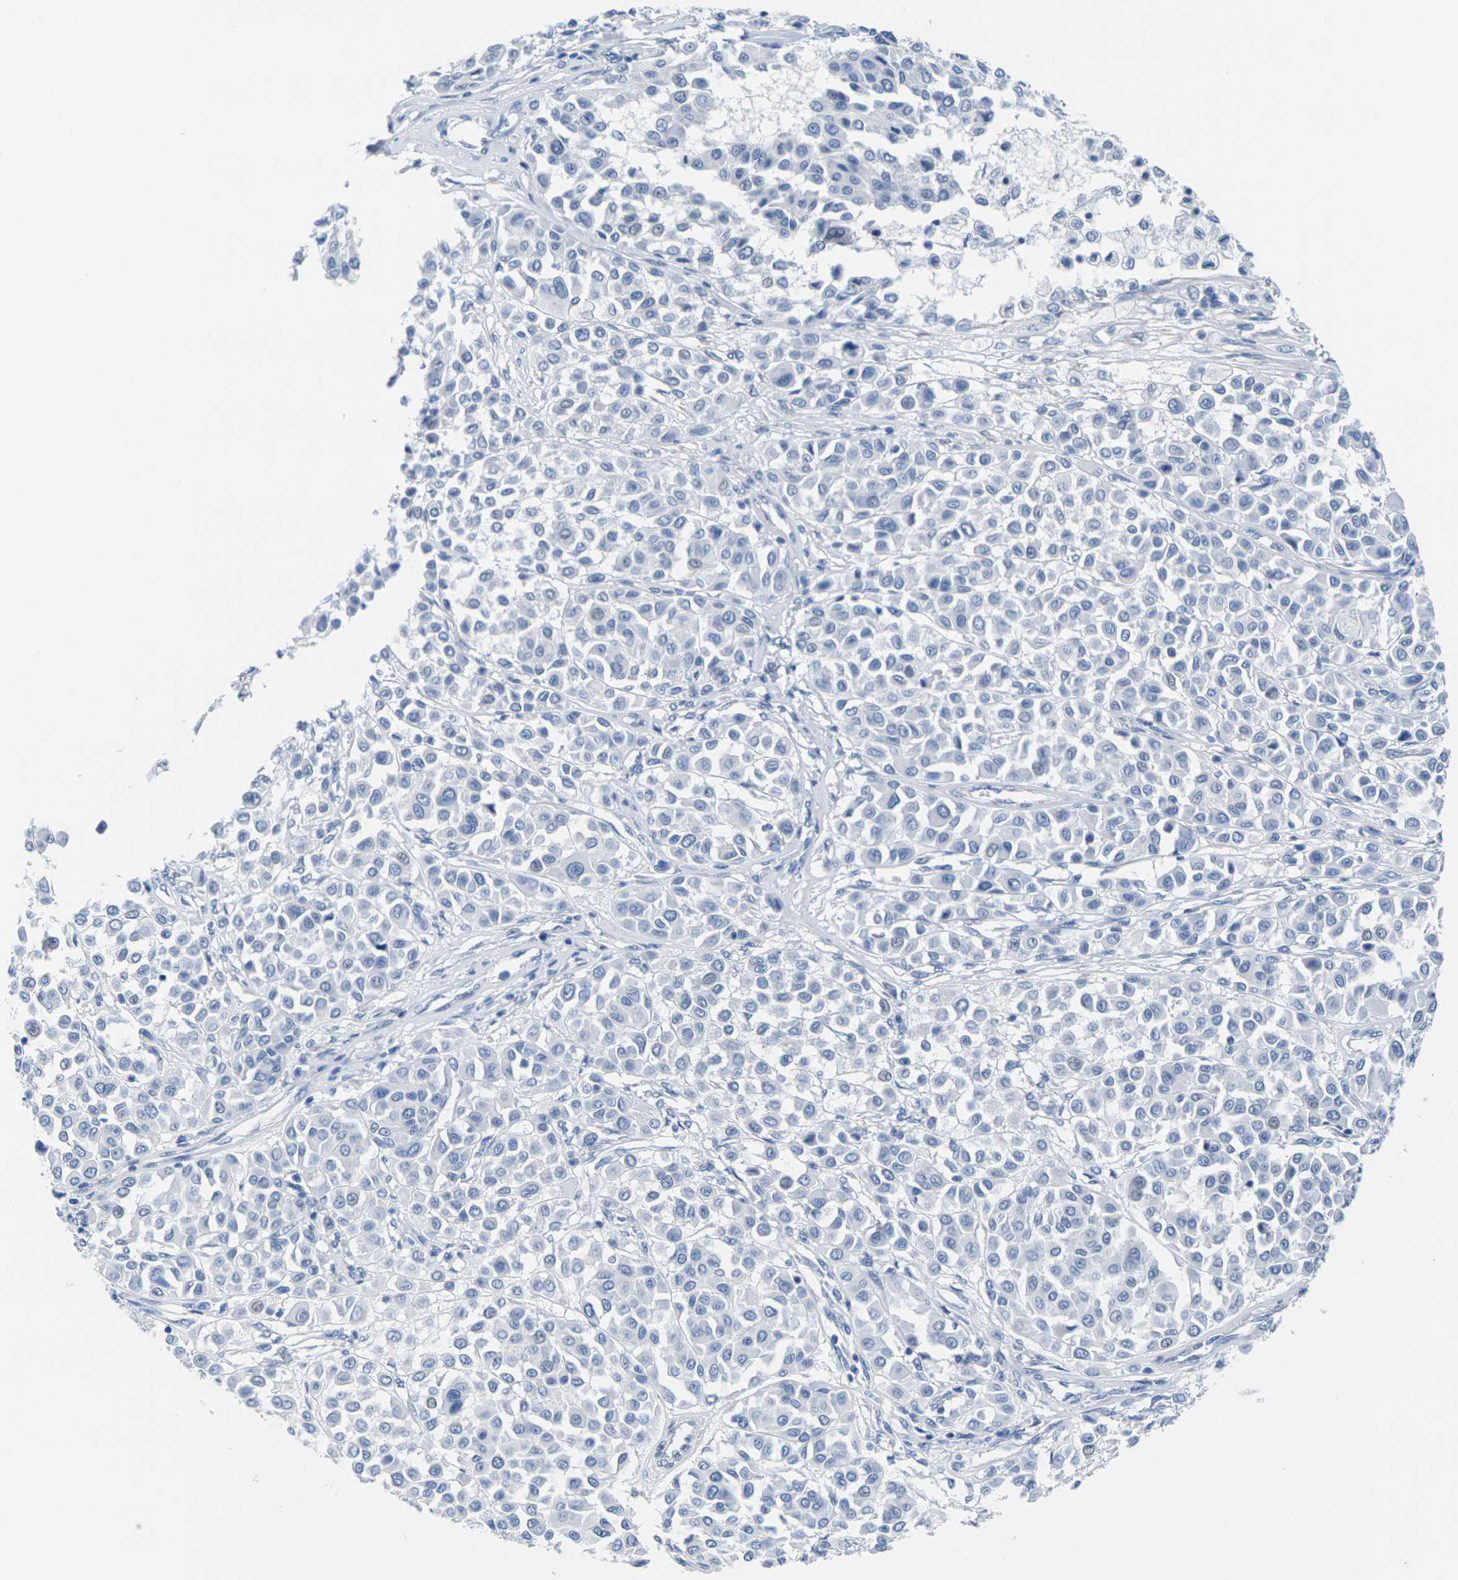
{"staining": {"intensity": "negative", "quantity": "none", "location": "none"}, "tissue": "melanoma", "cell_type": "Tumor cells", "image_type": "cancer", "snomed": [{"axis": "morphology", "description": "Malignant melanoma, Metastatic site"}, {"axis": "topography", "description": "Soft tissue"}], "caption": "Tumor cells show no significant staining in malignant melanoma (metastatic site).", "gene": "CNN1", "patient": {"sex": "male", "age": 41}}